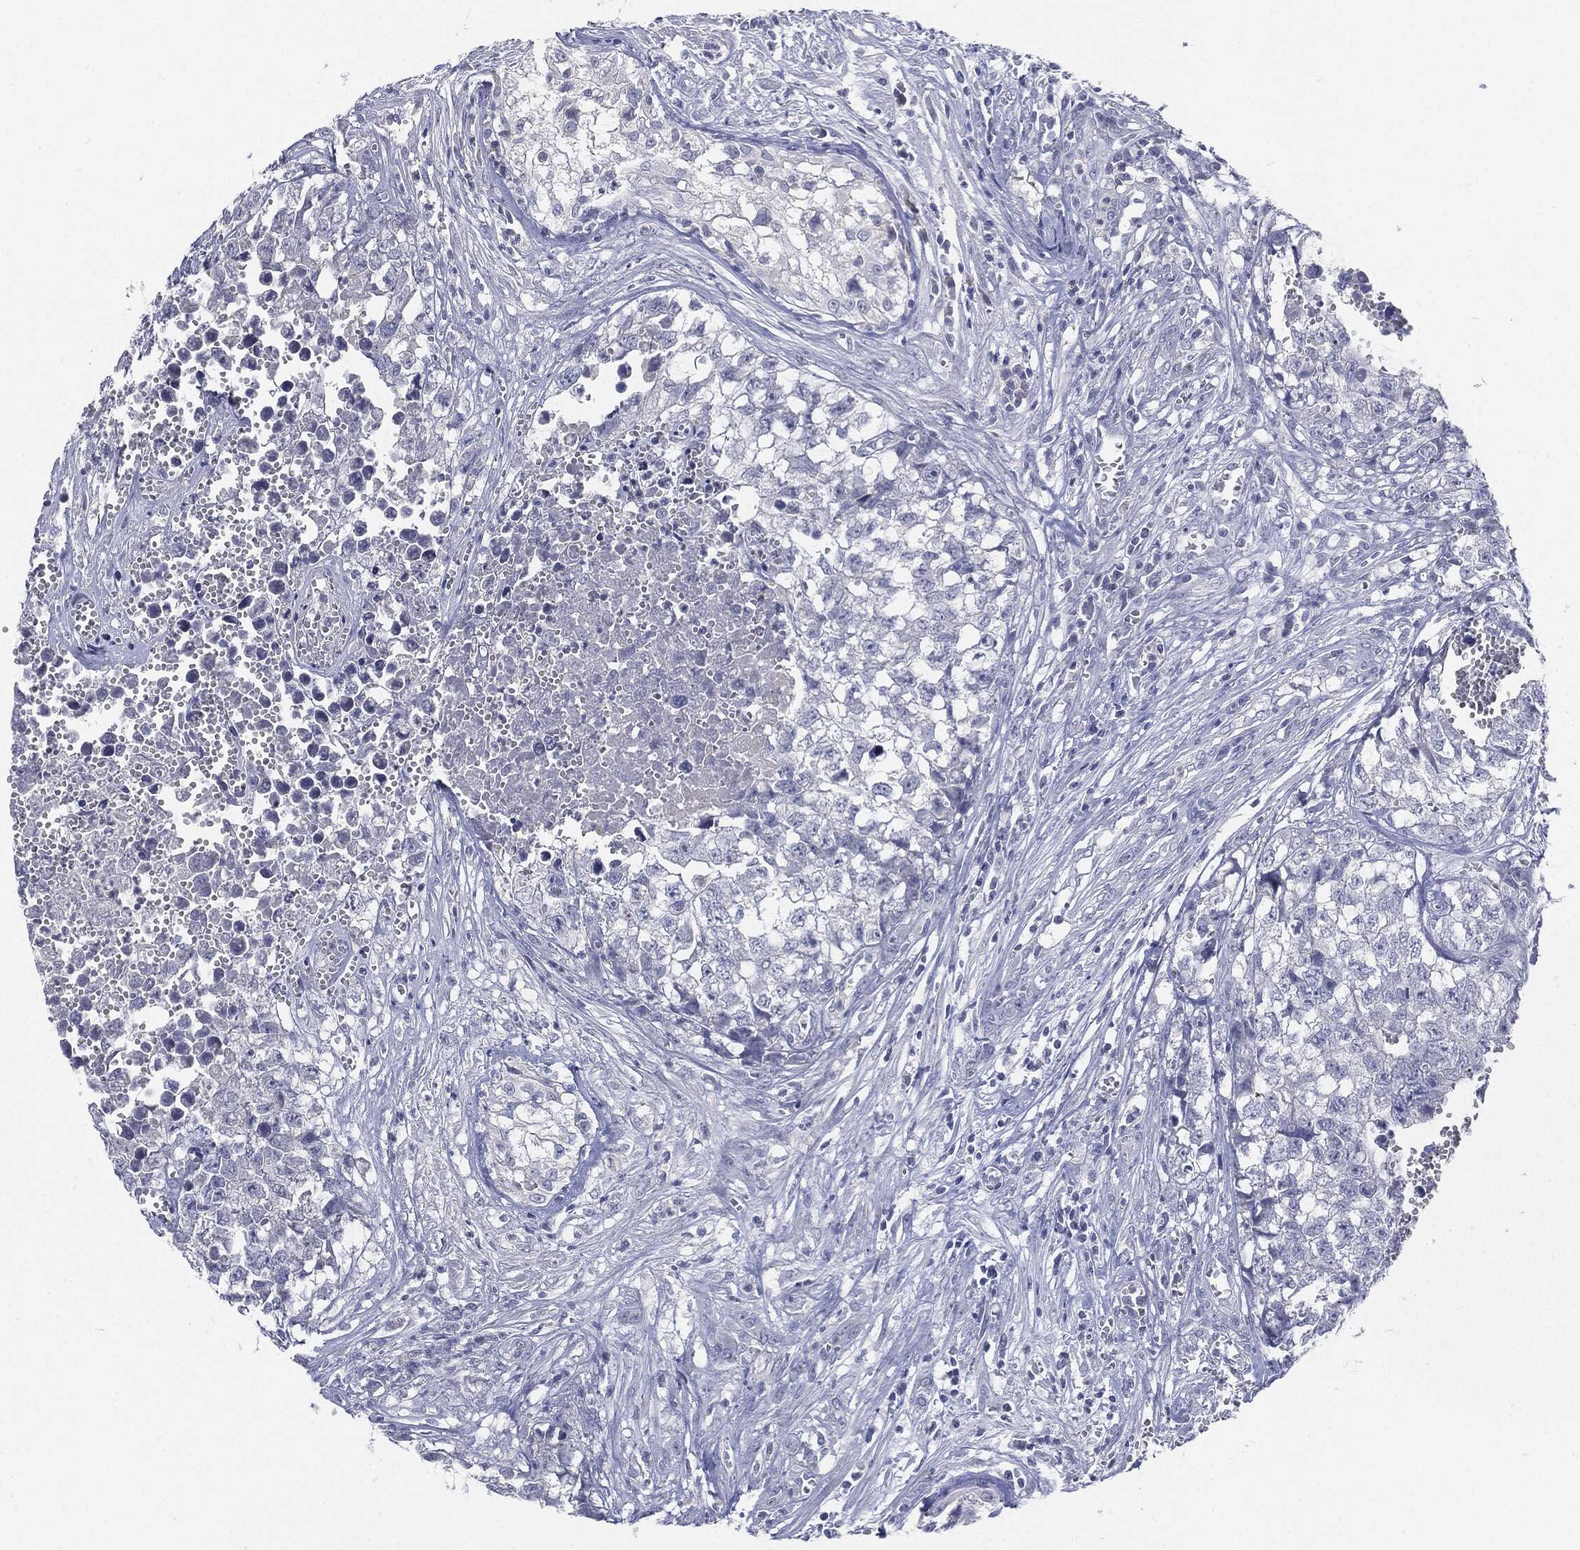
{"staining": {"intensity": "negative", "quantity": "none", "location": "none"}, "tissue": "testis cancer", "cell_type": "Tumor cells", "image_type": "cancer", "snomed": [{"axis": "morphology", "description": "Seminoma, NOS"}, {"axis": "morphology", "description": "Carcinoma, Embryonal, NOS"}, {"axis": "topography", "description": "Testis"}], "caption": "A histopathology image of human testis cancer is negative for staining in tumor cells.", "gene": "CGB1", "patient": {"sex": "male", "age": 22}}